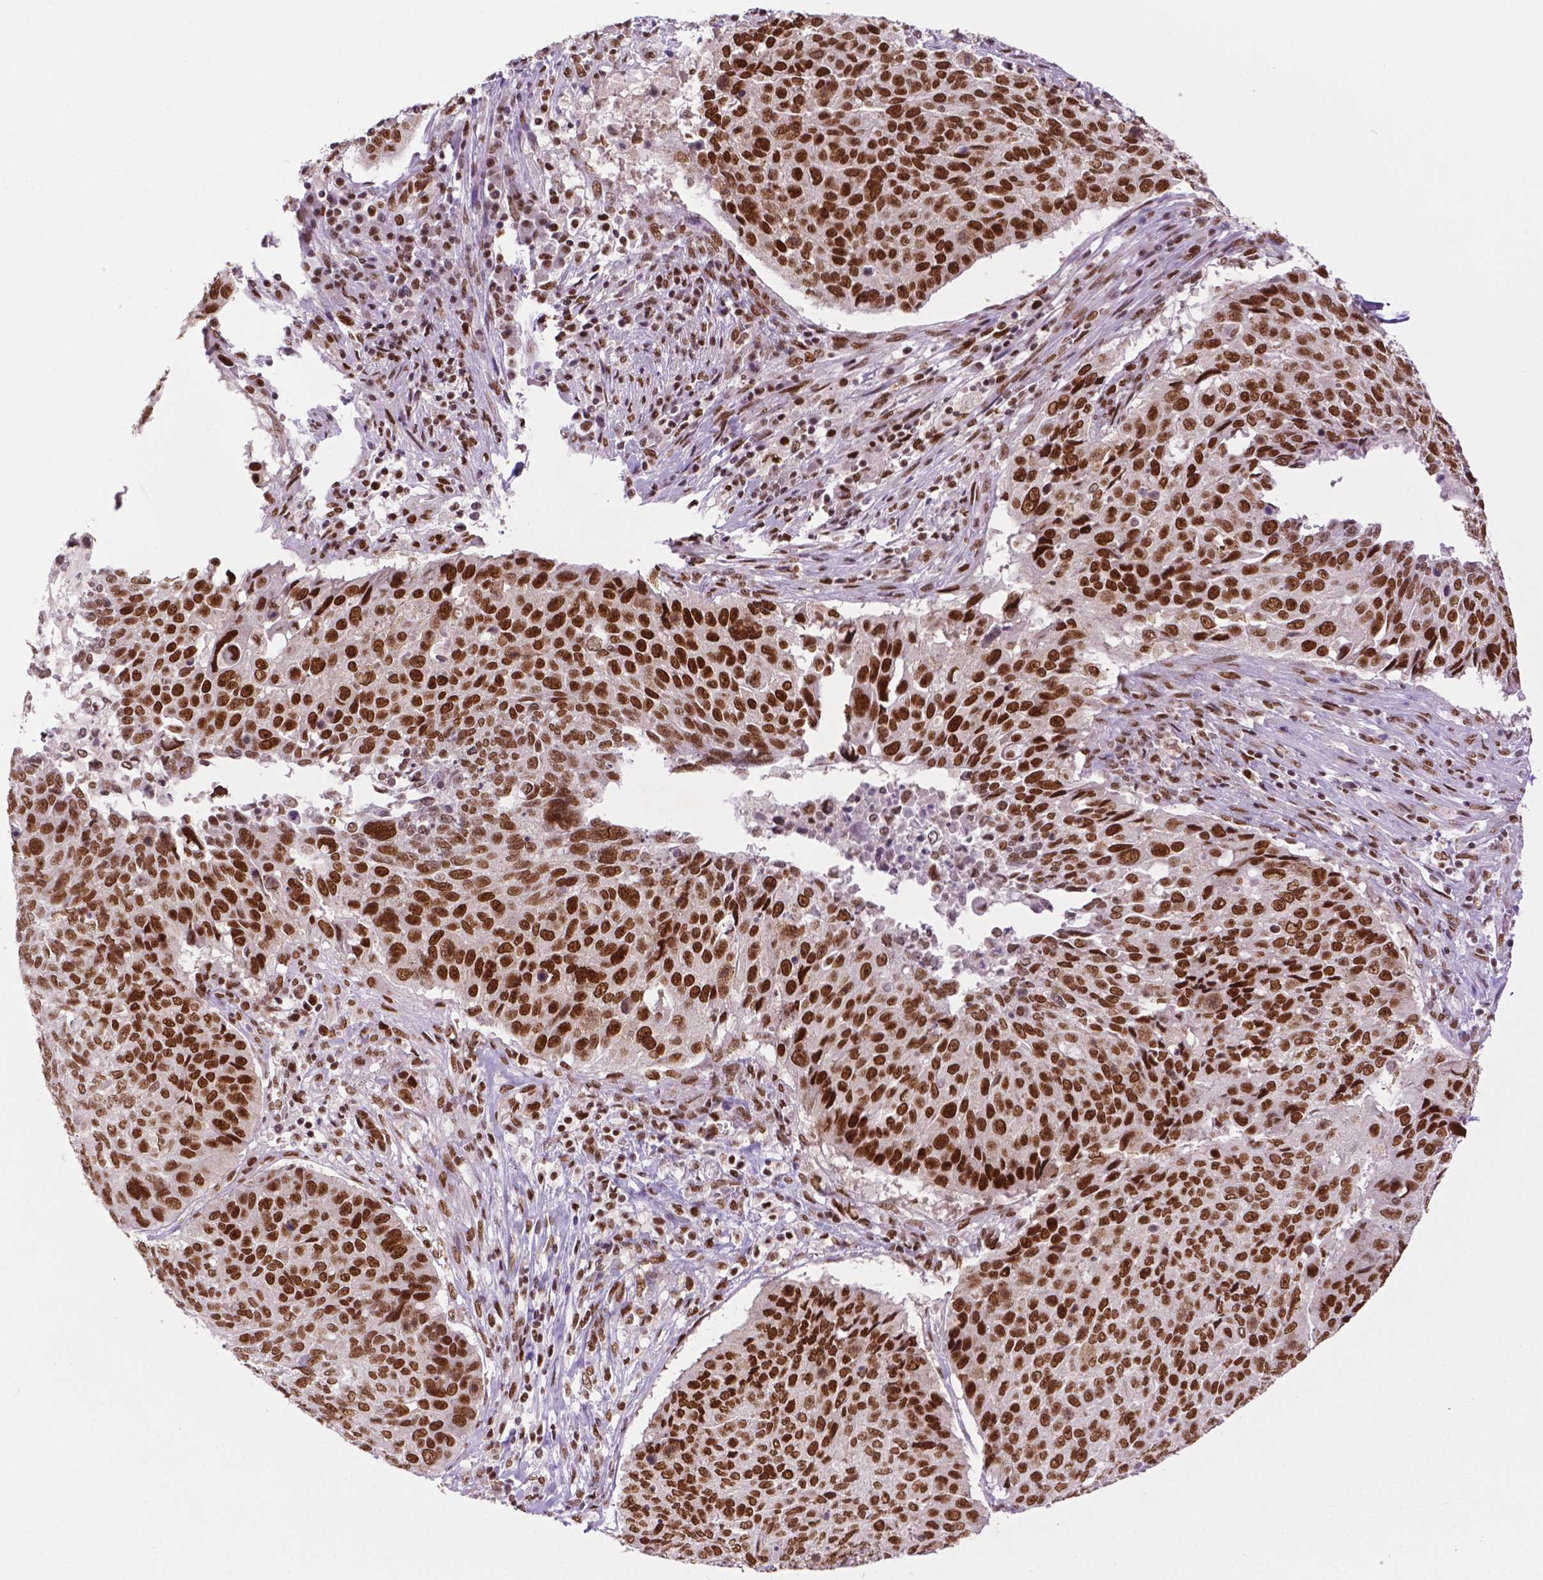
{"staining": {"intensity": "moderate", "quantity": "25%-75%", "location": "nuclear"}, "tissue": "lung cancer", "cell_type": "Tumor cells", "image_type": "cancer", "snomed": [{"axis": "morphology", "description": "Normal tissue, NOS"}, {"axis": "morphology", "description": "Squamous cell carcinoma, NOS"}, {"axis": "topography", "description": "Bronchus"}, {"axis": "topography", "description": "Lung"}], "caption": "Protein expression analysis of human lung cancer reveals moderate nuclear staining in about 25%-75% of tumor cells.", "gene": "MLH1", "patient": {"sex": "male", "age": 64}}